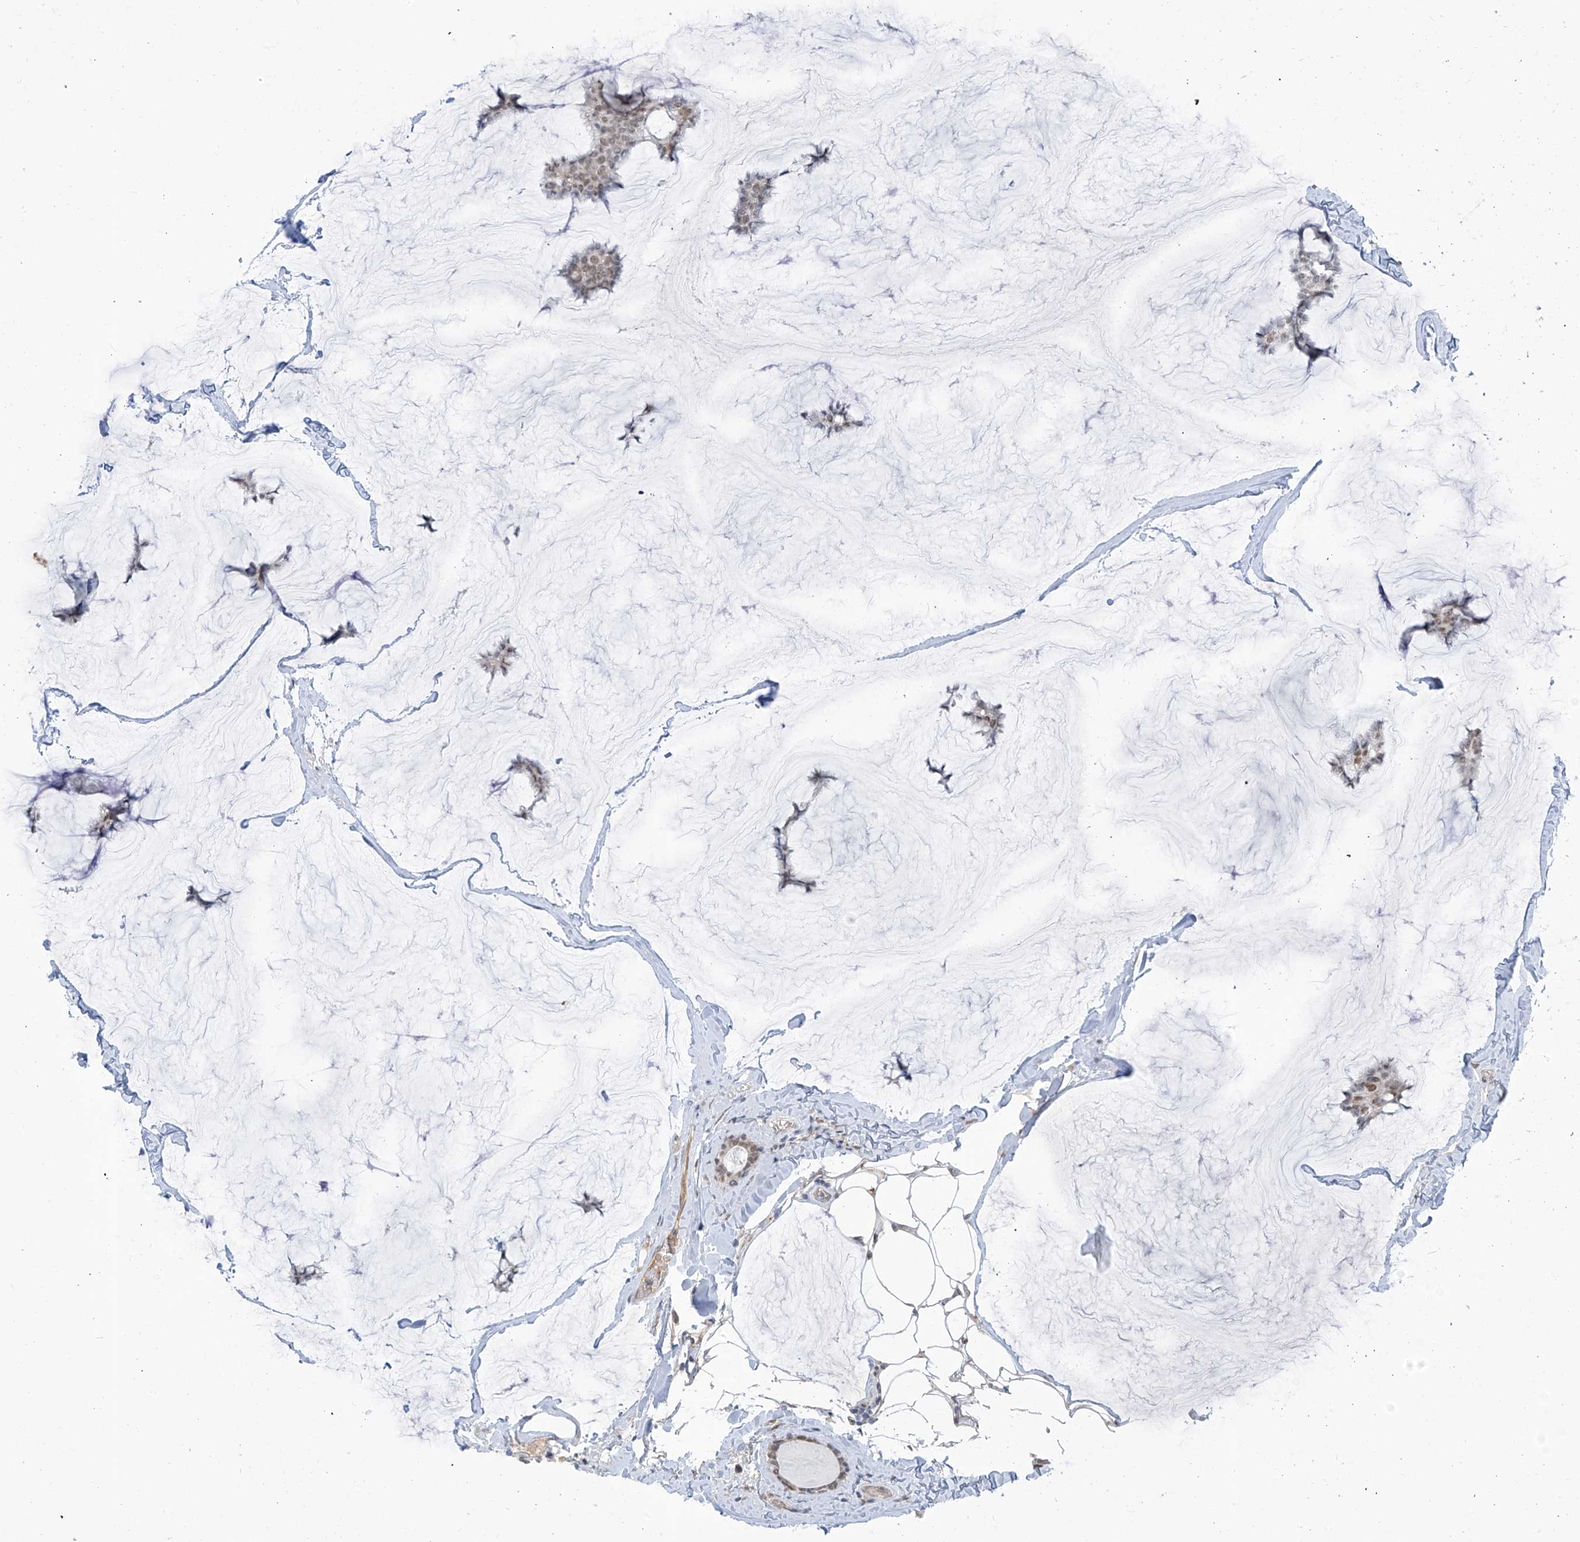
{"staining": {"intensity": "weak", "quantity": ">75%", "location": "nuclear"}, "tissue": "breast cancer", "cell_type": "Tumor cells", "image_type": "cancer", "snomed": [{"axis": "morphology", "description": "Duct carcinoma"}, {"axis": "topography", "description": "Breast"}], "caption": "This image demonstrates intraductal carcinoma (breast) stained with IHC to label a protein in brown. The nuclear of tumor cells show weak positivity for the protein. Nuclei are counter-stained blue.", "gene": "MCM9", "patient": {"sex": "female", "age": 93}}